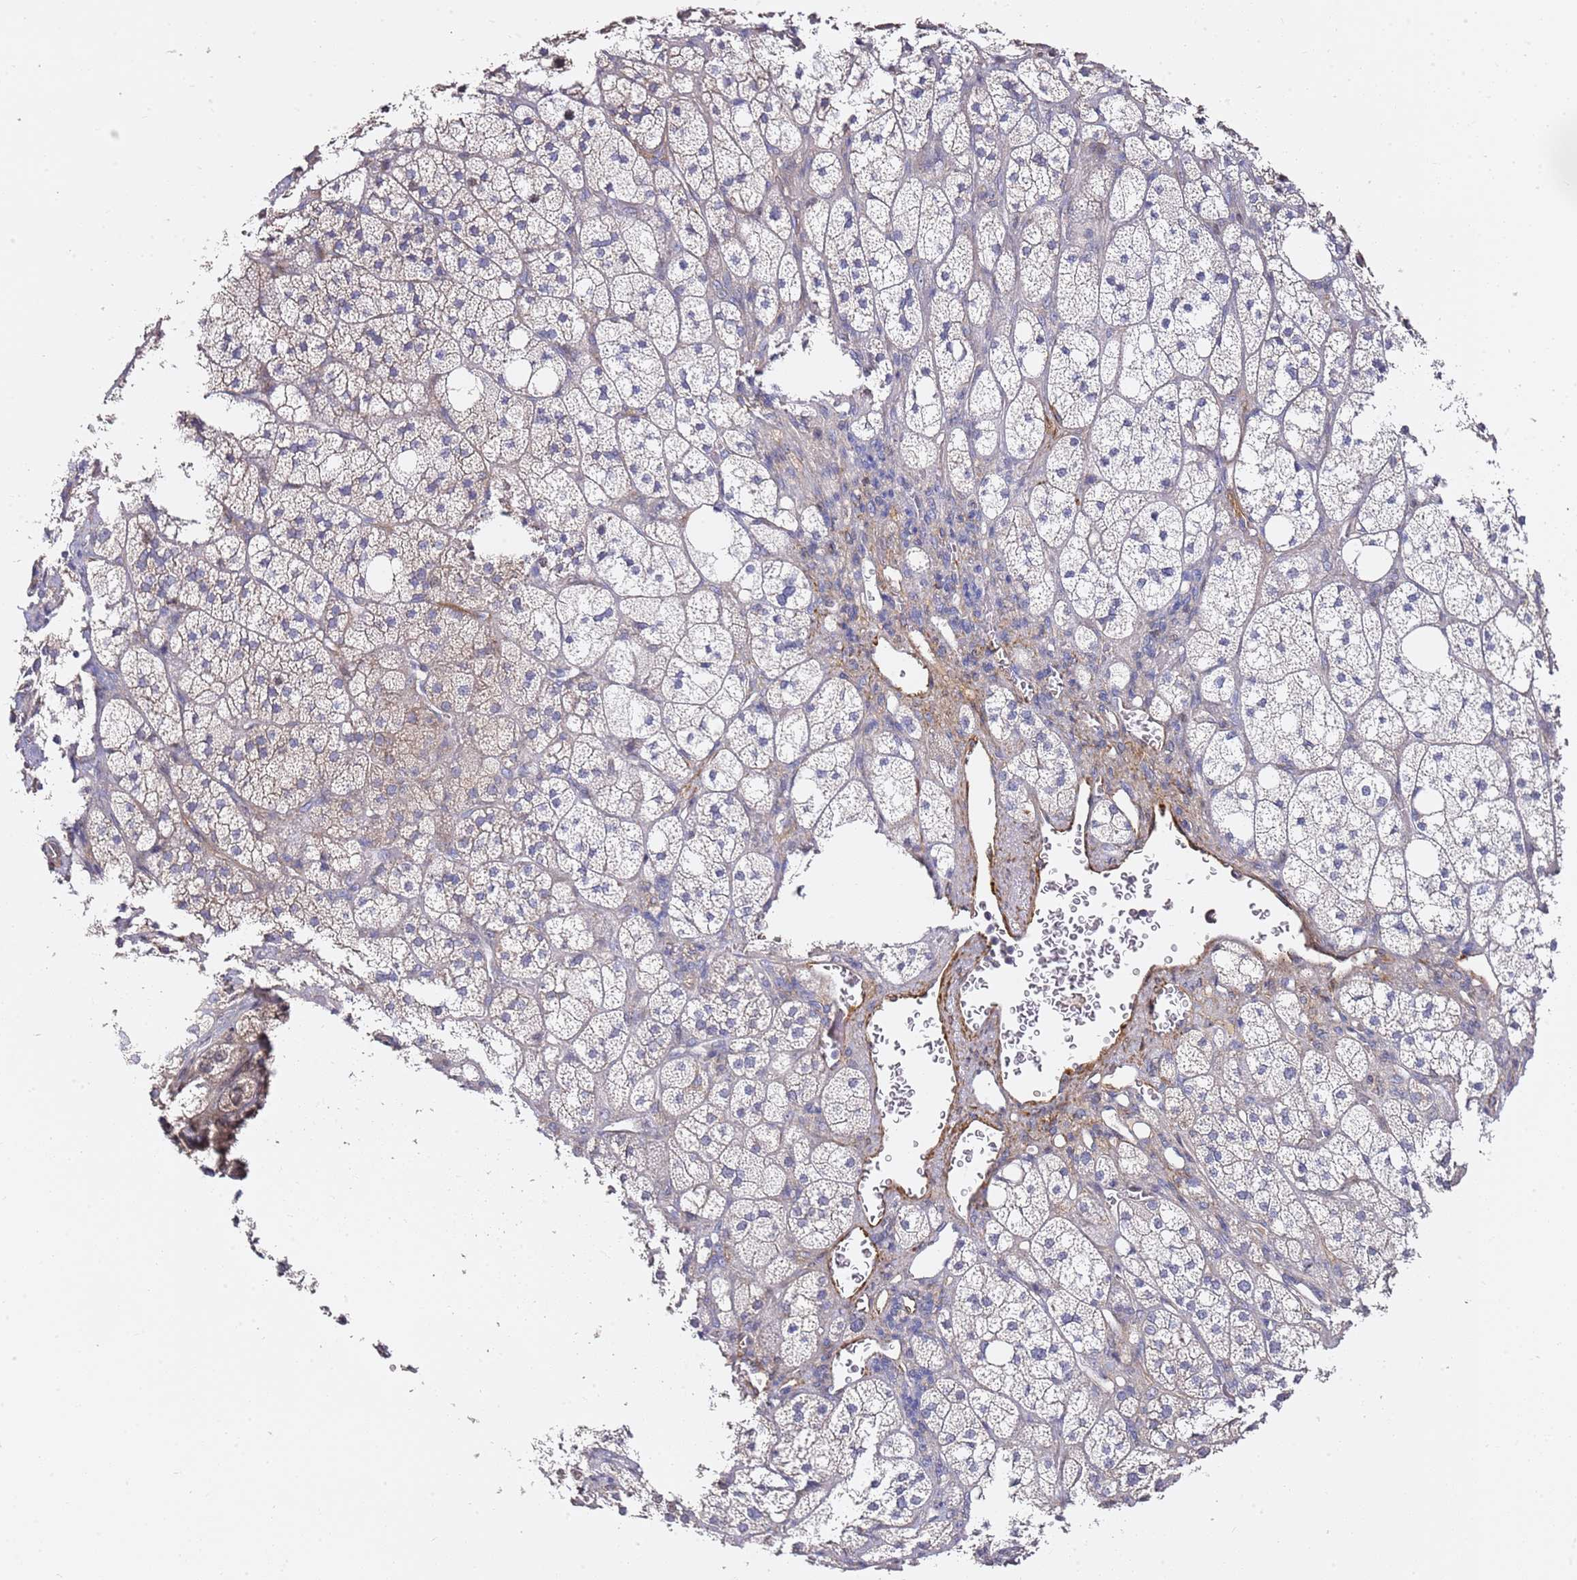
{"staining": {"intensity": "weak", "quantity": "<25%", "location": "cytoplasmic/membranous"}, "tissue": "adrenal gland", "cell_type": "Glandular cells", "image_type": "normal", "snomed": [{"axis": "morphology", "description": "Normal tissue, NOS"}, {"axis": "topography", "description": "Adrenal gland"}], "caption": "An IHC micrograph of unremarkable adrenal gland is shown. There is no staining in glandular cells of adrenal gland. Brightfield microscopy of IHC stained with DAB (brown) and hematoxylin (blue), captured at high magnification.", "gene": "EPS8L1", "patient": {"sex": "male", "age": 61}}